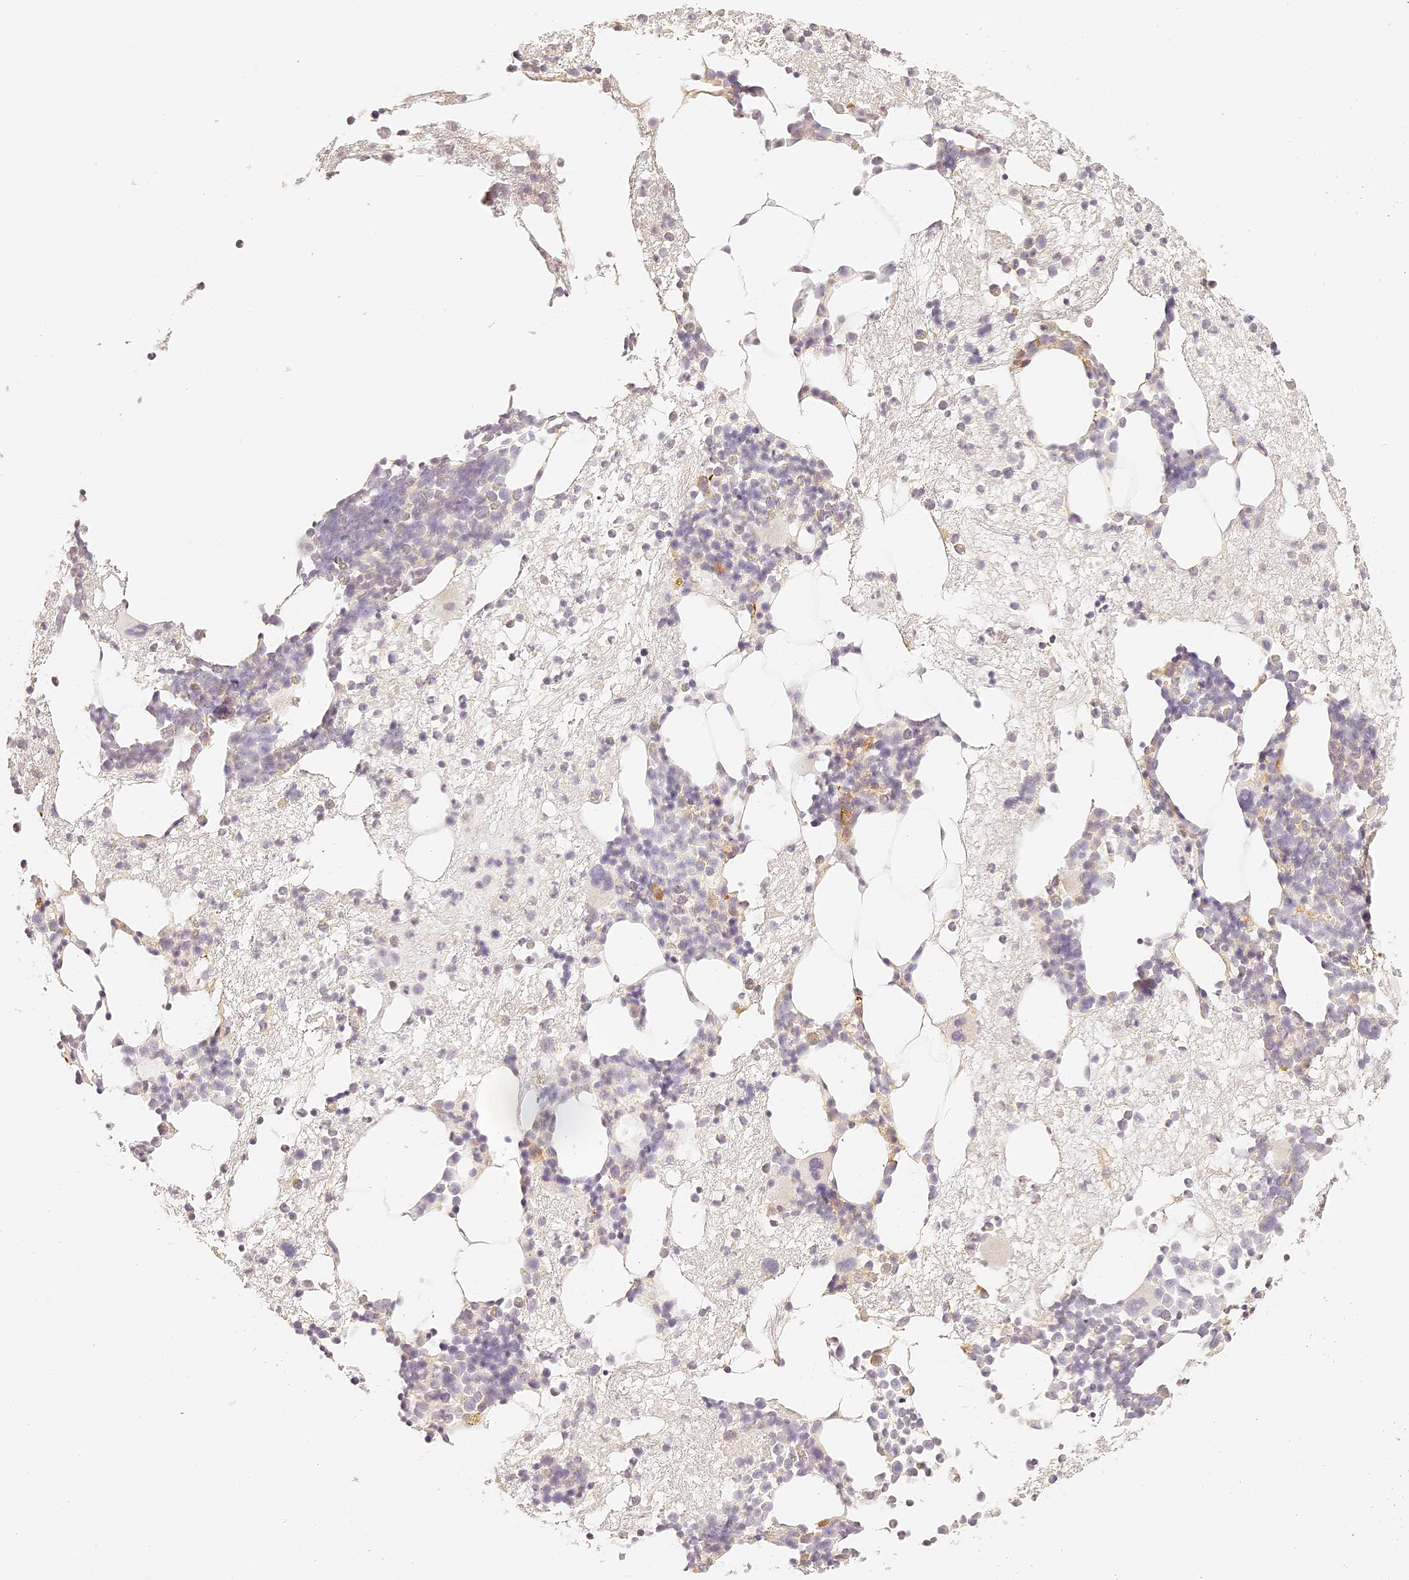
{"staining": {"intensity": "negative", "quantity": "none", "location": "none"}, "tissue": "bone marrow", "cell_type": "Hematopoietic cells", "image_type": "normal", "snomed": [{"axis": "morphology", "description": "Normal tissue, NOS"}, {"axis": "topography", "description": "Bone marrow"}], "caption": "Immunohistochemical staining of unremarkable human bone marrow reveals no significant staining in hematopoietic cells. (DAB (3,3'-diaminobenzidine) immunohistochemistry with hematoxylin counter stain).", "gene": "TRIM45", "patient": {"sex": "male", "age": 54}}